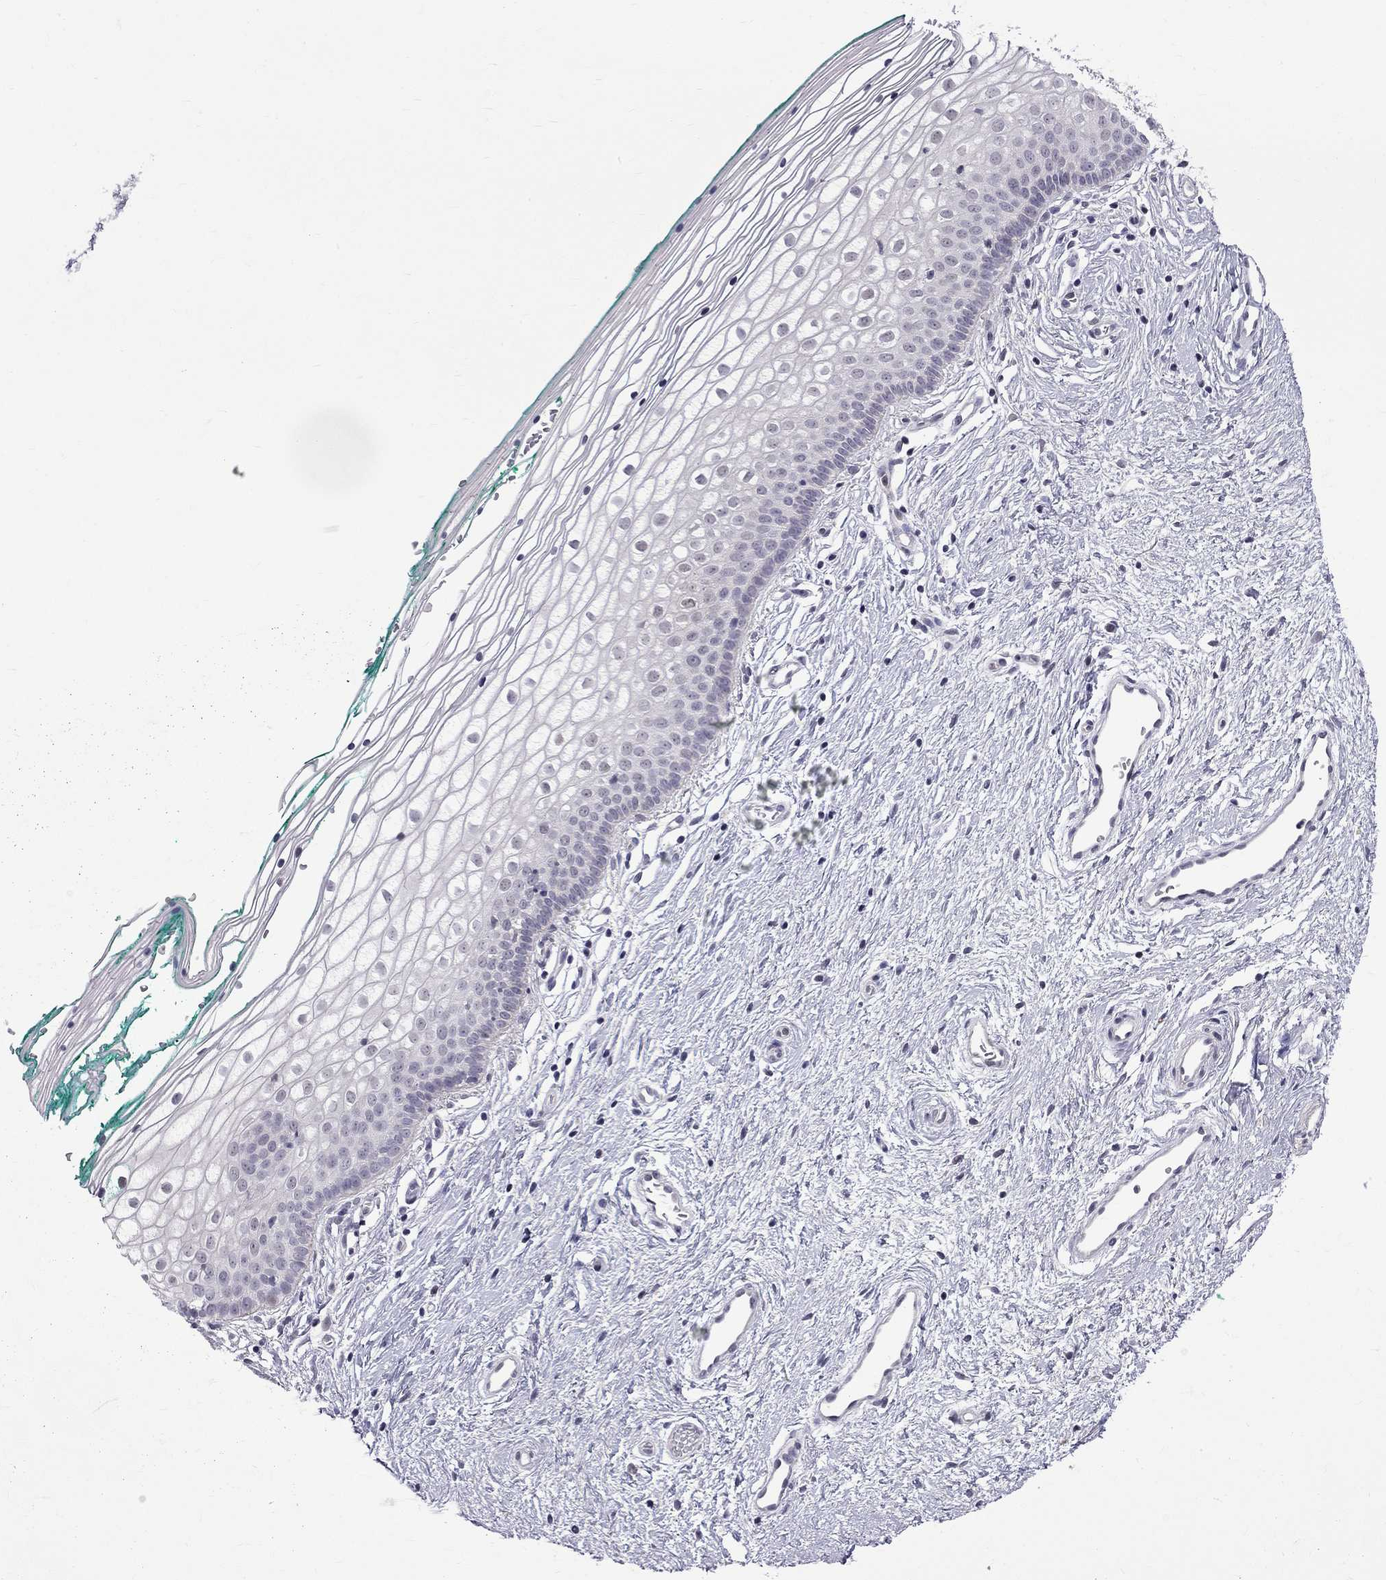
{"staining": {"intensity": "negative", "quantity": "none", "location": "none"}, "tissue": "vagina", "cell_type": "Squamous epithelial cells", "image_type": "normal", "snomed": [{"axis": "morphology", "description": "Normal tissue, NOS"}, {"axis": "topography", "description": "Vagina"}], "caption": "Squamous epithelial cells are negative for protein expression in unremarkable human vagina. Nuclei are stained in blue.", "gene": "RTL9", "patient": {"sex": "female", "age": 36}}